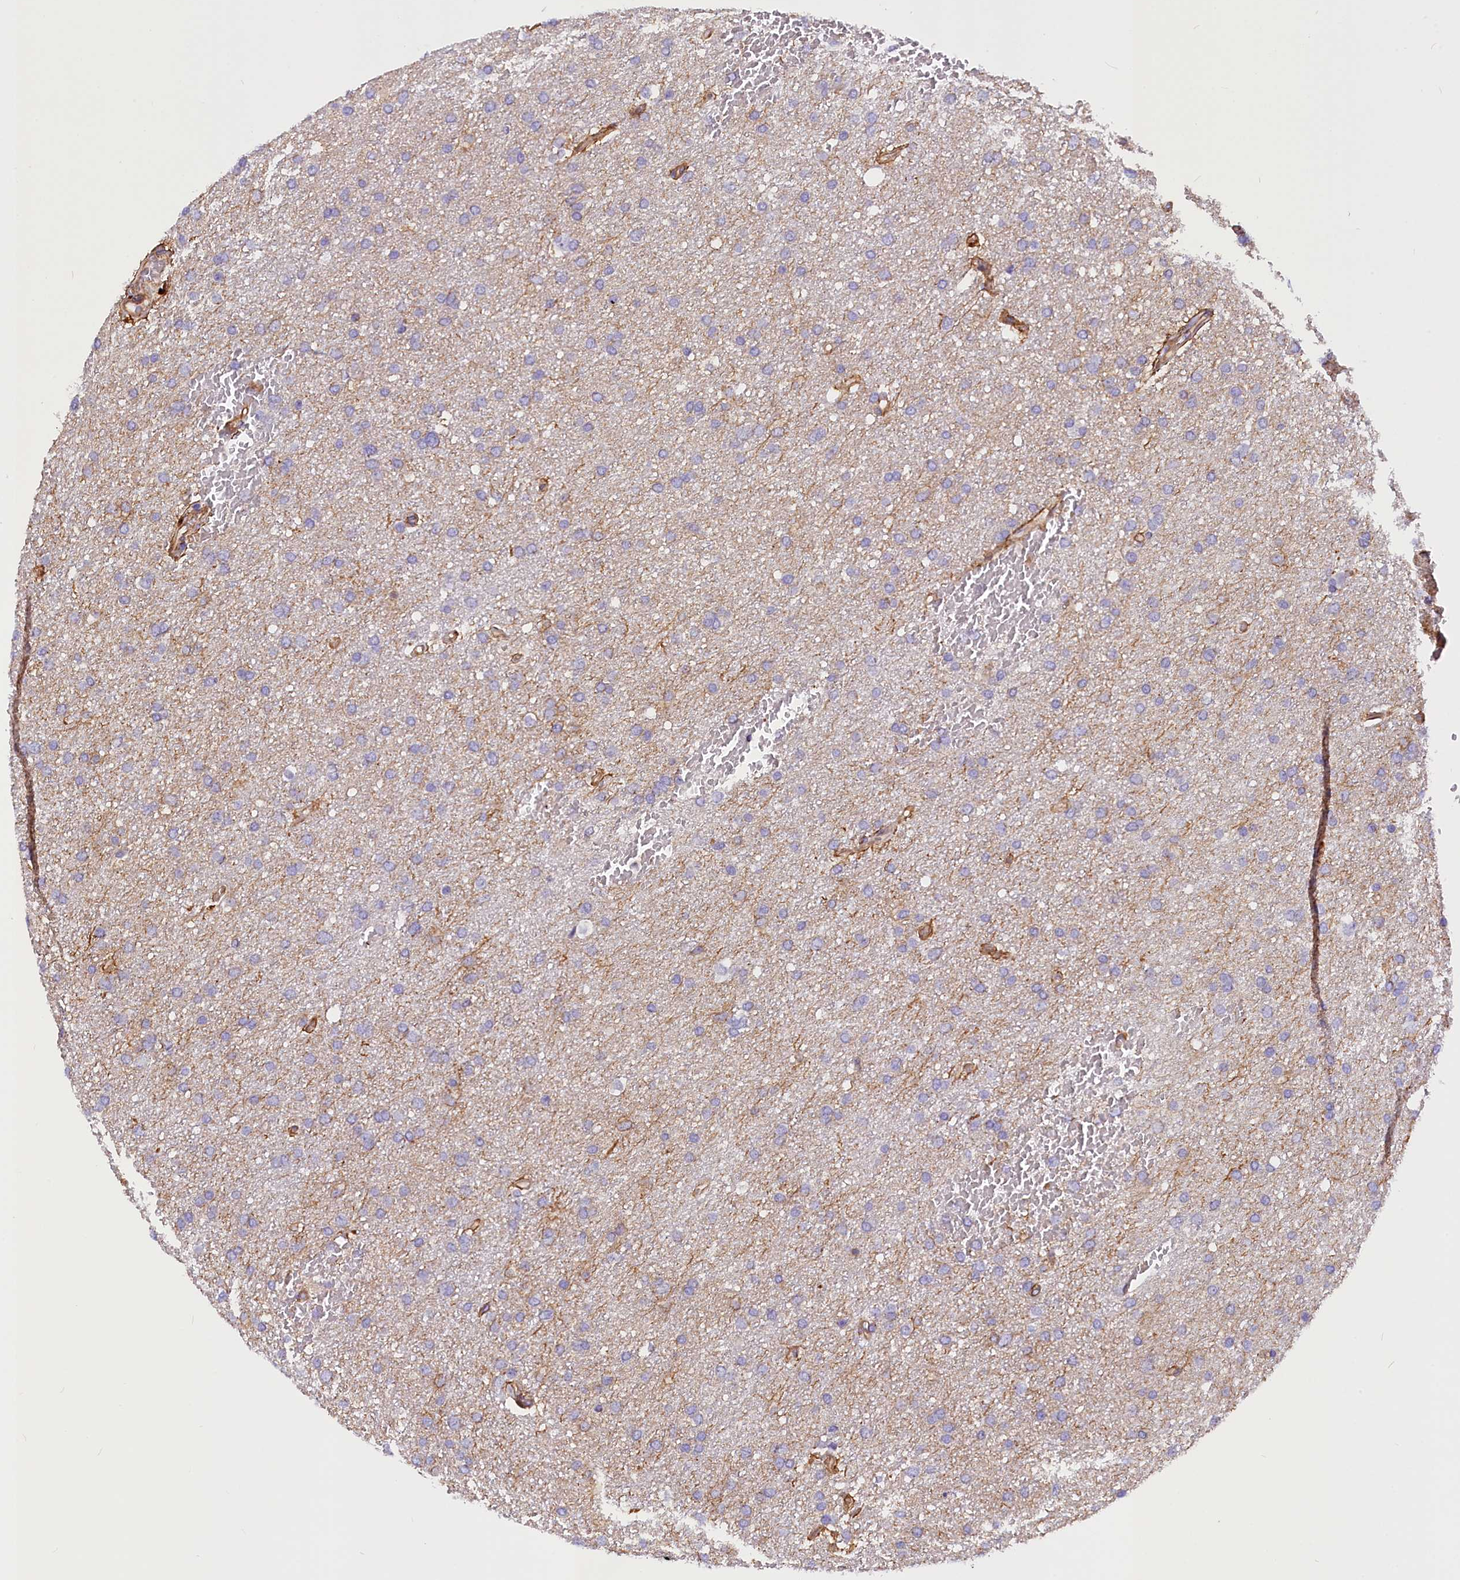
{"staining": {"intensity": "negative", "quantity": "none", "location": "none"}, "tissue": "glioma", "cell_type": "Tumor cells", "image_type": "cancer", "snomed": [{"axis": "morphology", "description": "Glioma, malignant, High grade"}, {"axis": "topography", "description": "Cerebral cortex"}], "caption": "DAB (3,3'-diaminobenzidine) immunohistochemical staining of human malignant glioma (high-grade) displays no significant expression in tumor cells.", "gene": "MED20", "patient": {"sex": "female", "age": 36}}